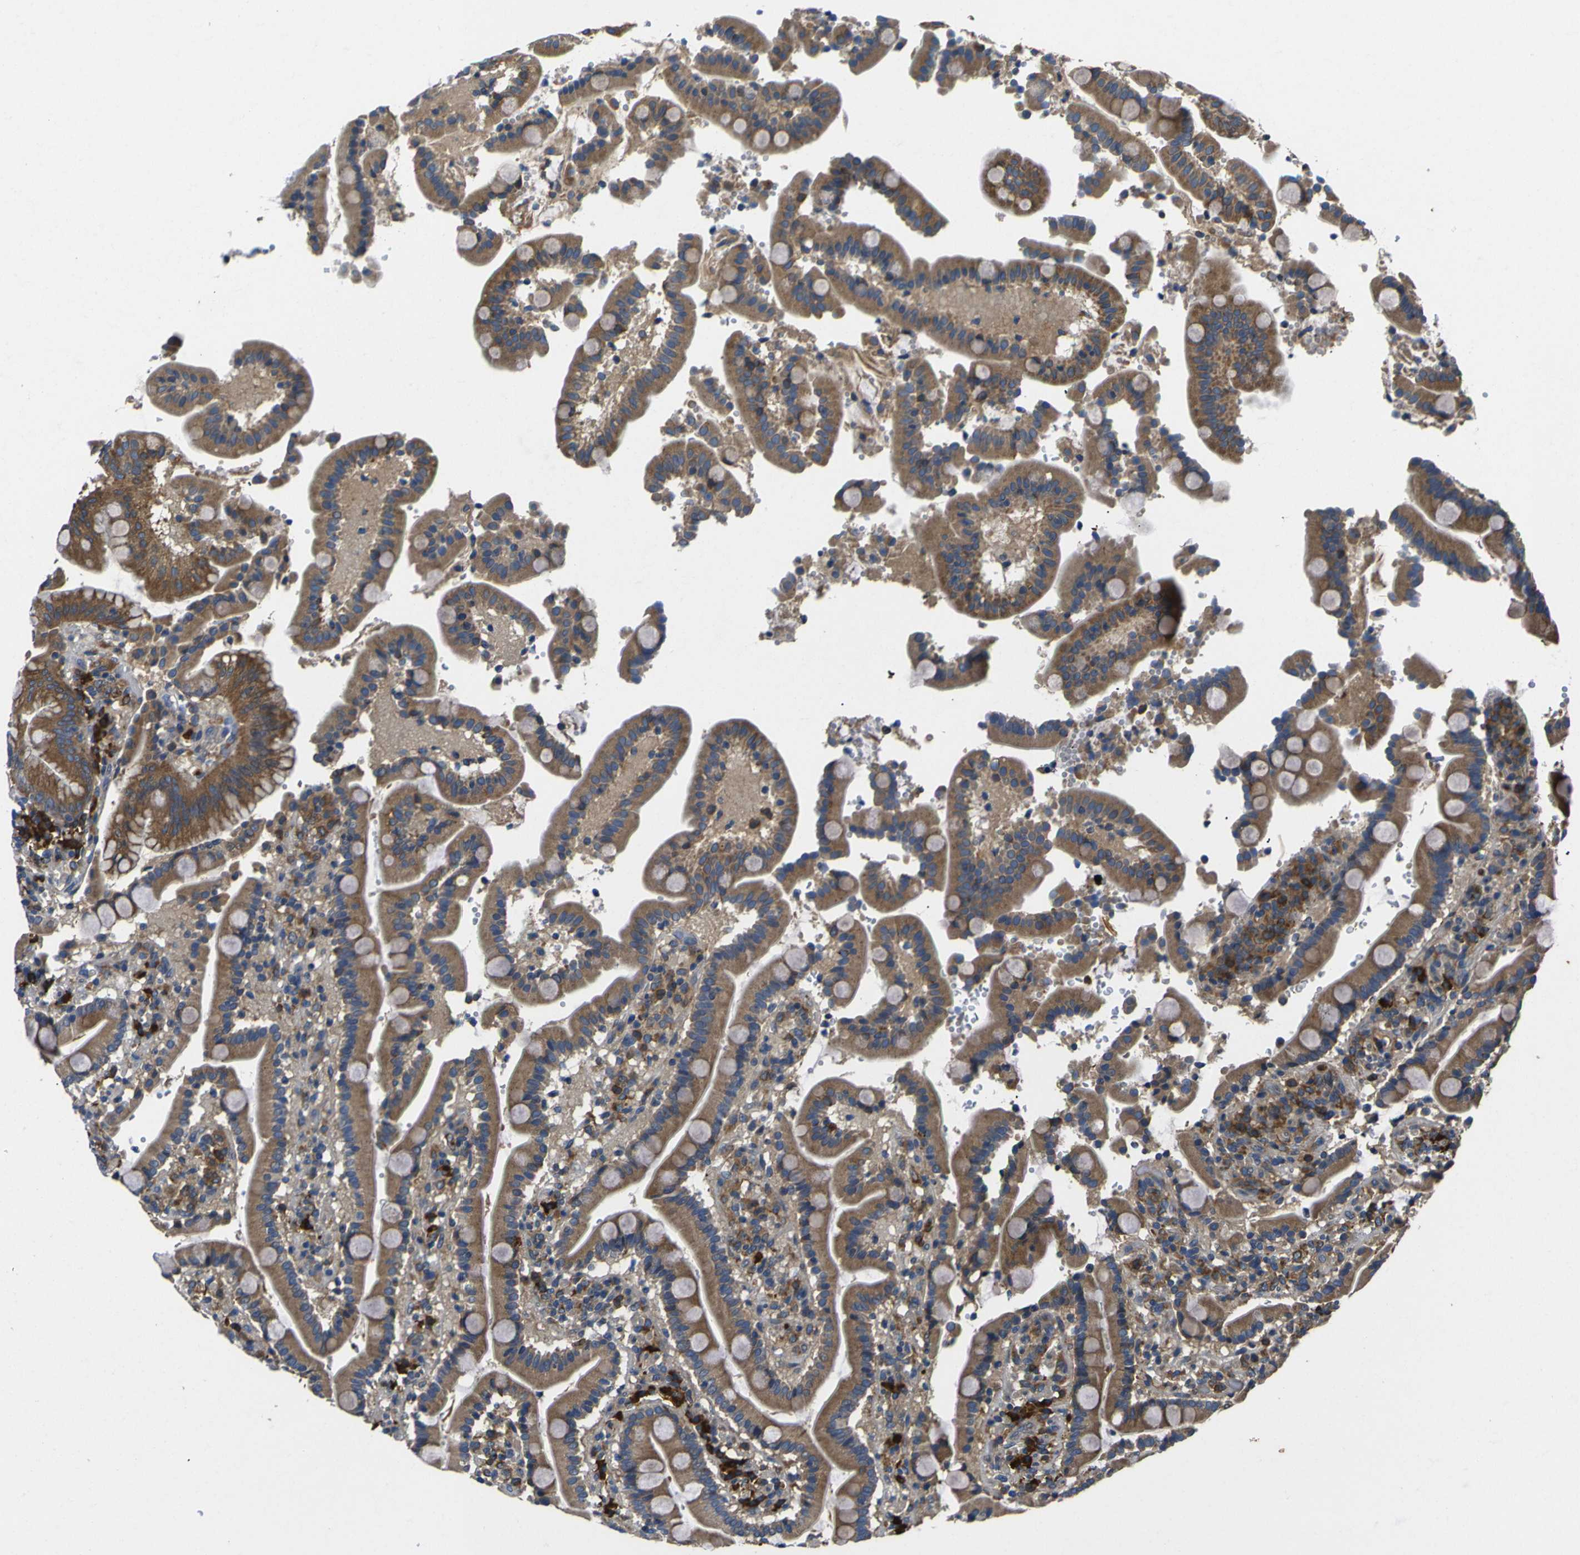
{"staining": {"intensity": "moderate", "quantity": ">75%", "location": "cytoplasmic/membranous"}, "tissue": "duodenum", "cell_type": "Glandular cells", "image_type": "normal", "snomed": [{"axis": "morphology", "description": "Normal tissue, NOS"}, {"axis": "topography", "description": "Small intestine, NOS"}], "caption": "Immunohistochemical staining of unremarkable human duodenum displays >75% levels of moderate cytoplasmic/membranous protein expression in about >75% of glandular cells.", "gene": "RAB1B", "patient": {"sex": "female", "age": 71}}